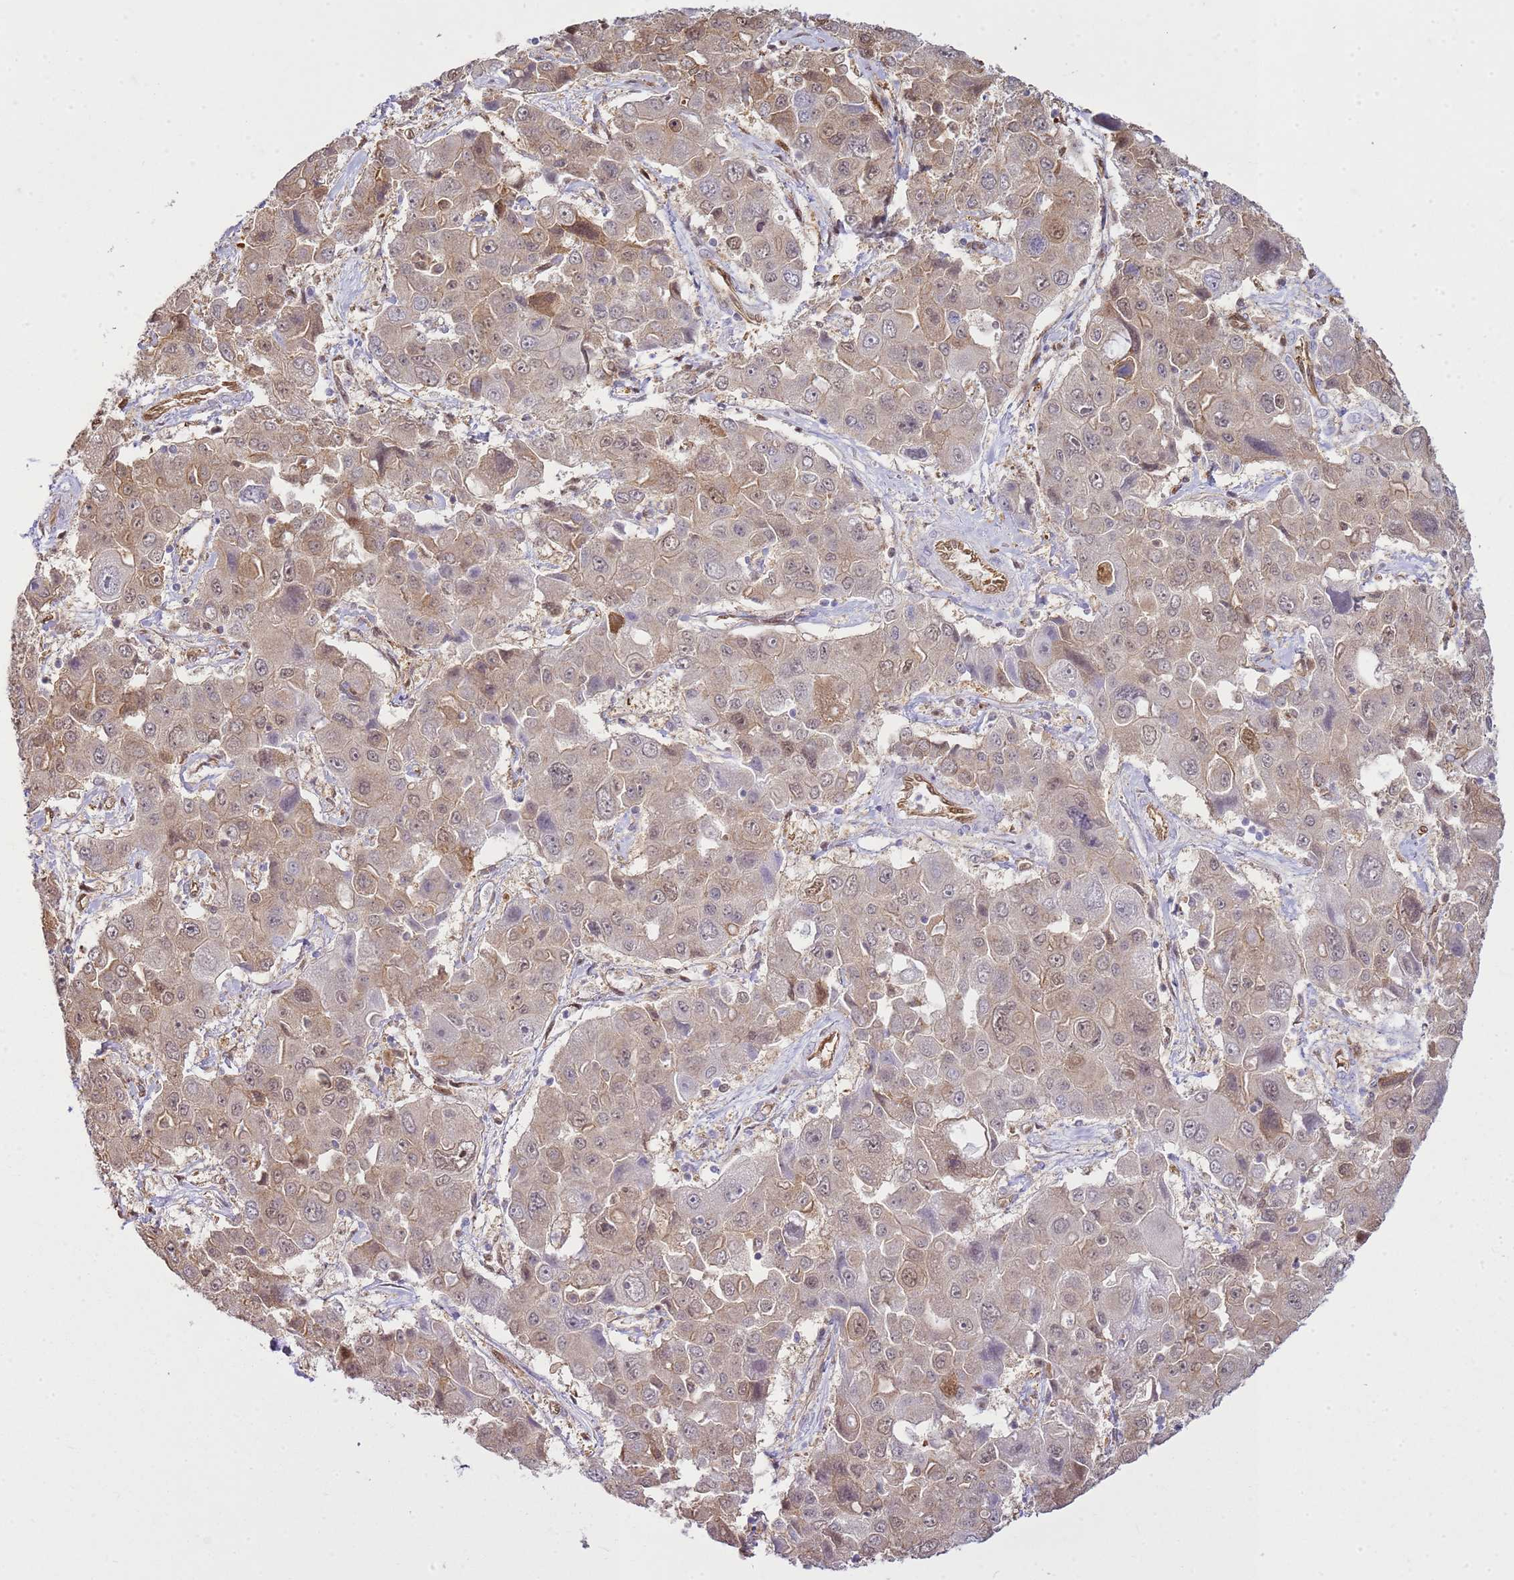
{"staining": {"intensity": "weak", "quantity": "<25%", "location": "cytoplasmic/membranous"}, "tissue": "liver cancer", "cell_type": "Tumor cells", "image_type": "cancer", "snomed": [{"axis": "morphology", "description": "Cholangiocarcinoma"}, {"axis": "topography", "description": "Liver"}], "caption": "The histopathology image reveals no staining of tumor cells in liver cancer. (DAB (3,3'-diaminobenzidine) immunohistochemistry (IHC), high magnification).", "gene": "YWHAE", "patient": {"sex": "male", "age": 67}}